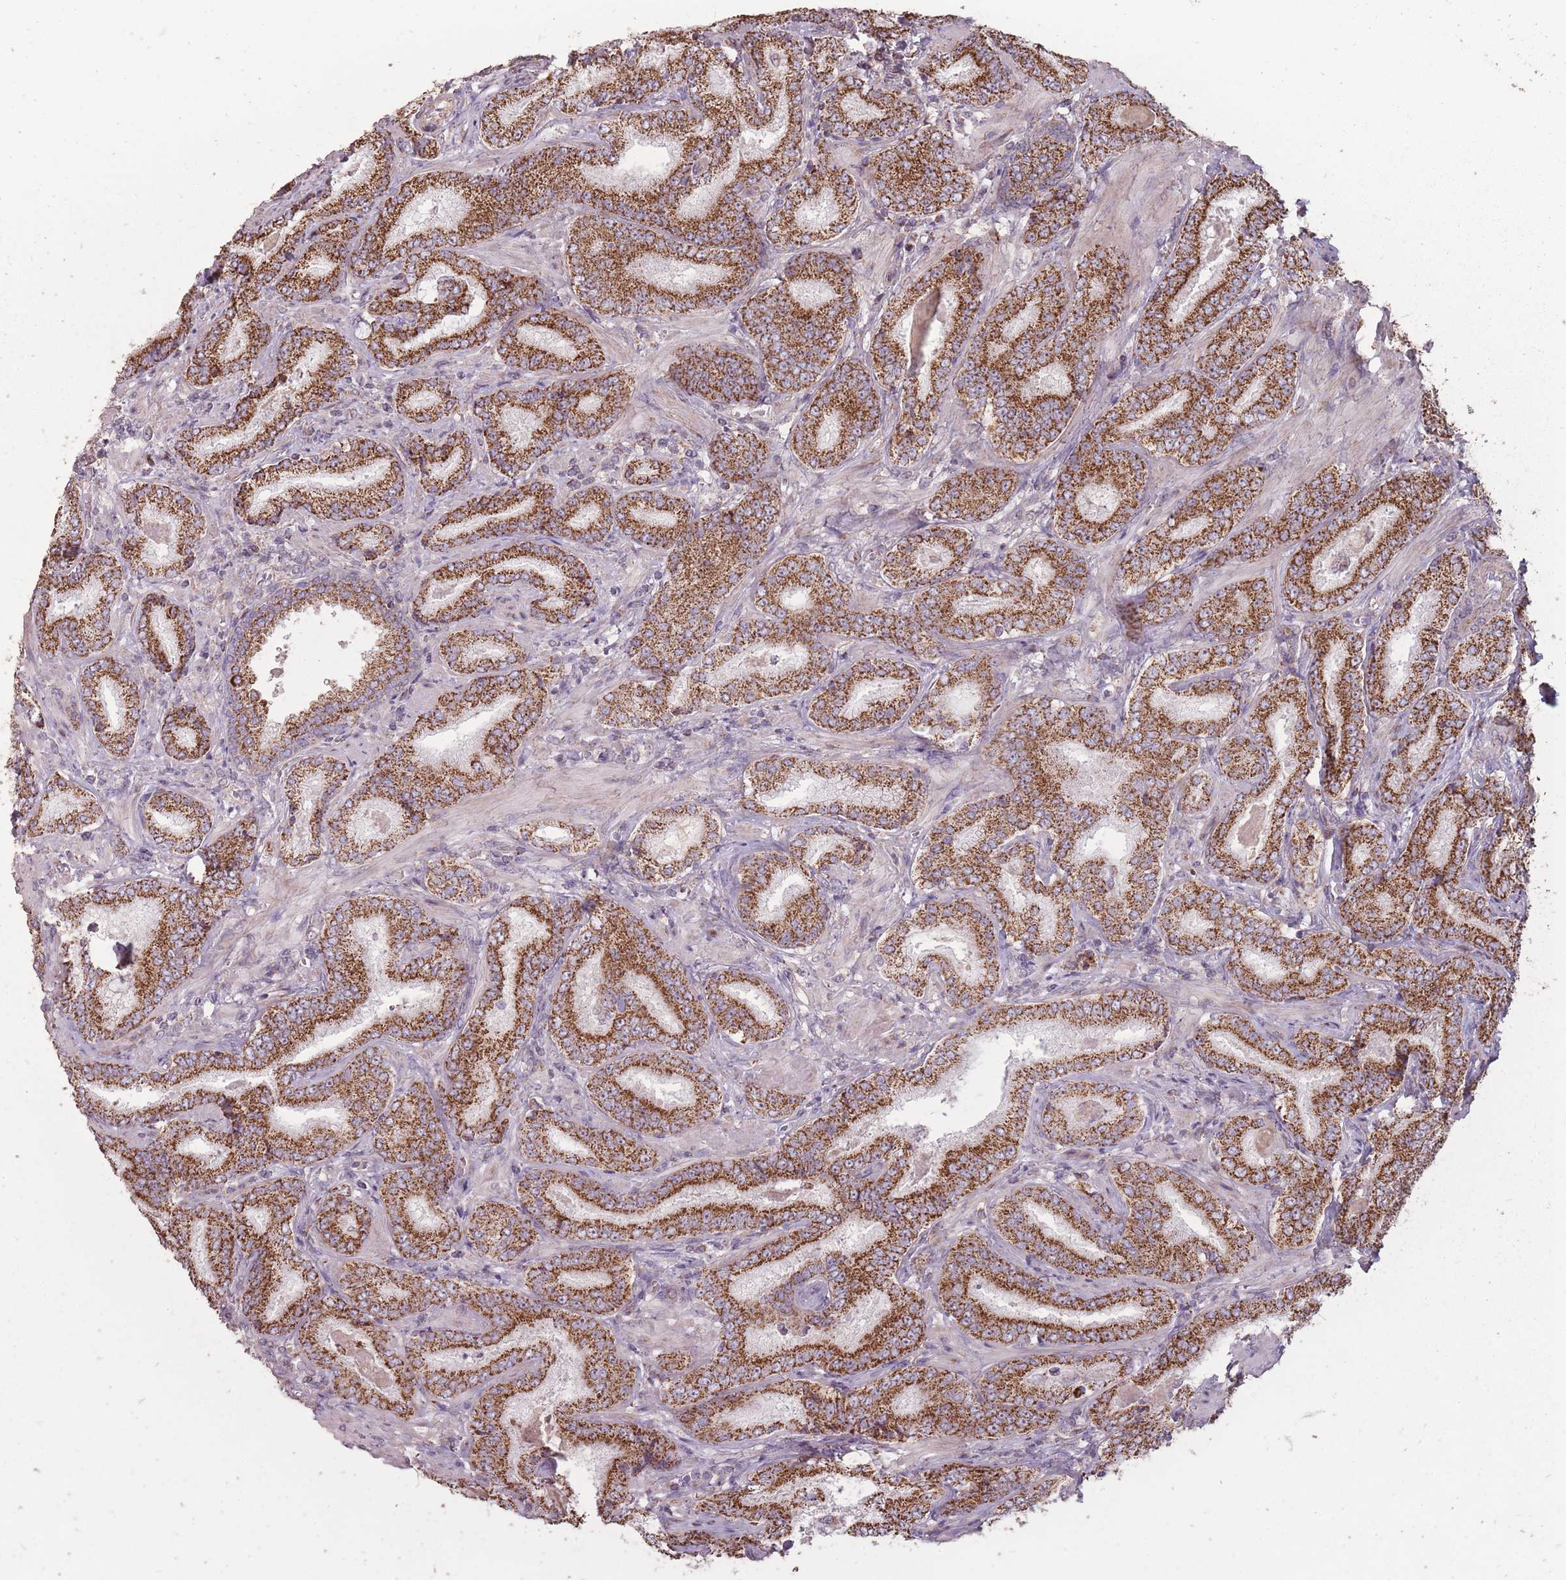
{"staining": {"intensity": "strong", "quantity": ">75%", "location": "cytoplasmic/membranous"}, "tissue": "prostate cancer", "cell_type": "Tumor cells", "image_type": "cancer", "snomed": [{"axis": "morphology", "description": "Adenocarcinoma, High grade"}, {"axis": "topography", "description": "Prostate"}], "caption": "A high amount of strong cytoplasmic/membranous positivity is present in about >75% of tumor cells in prostate cancer tissue. The protein is stained brown, and the nuclei are stained in blue (DAB IHC with brightfield microscopy, high magnification).", "gene": "CNOT8", "patient": {"sex": "male", "age": 72}}